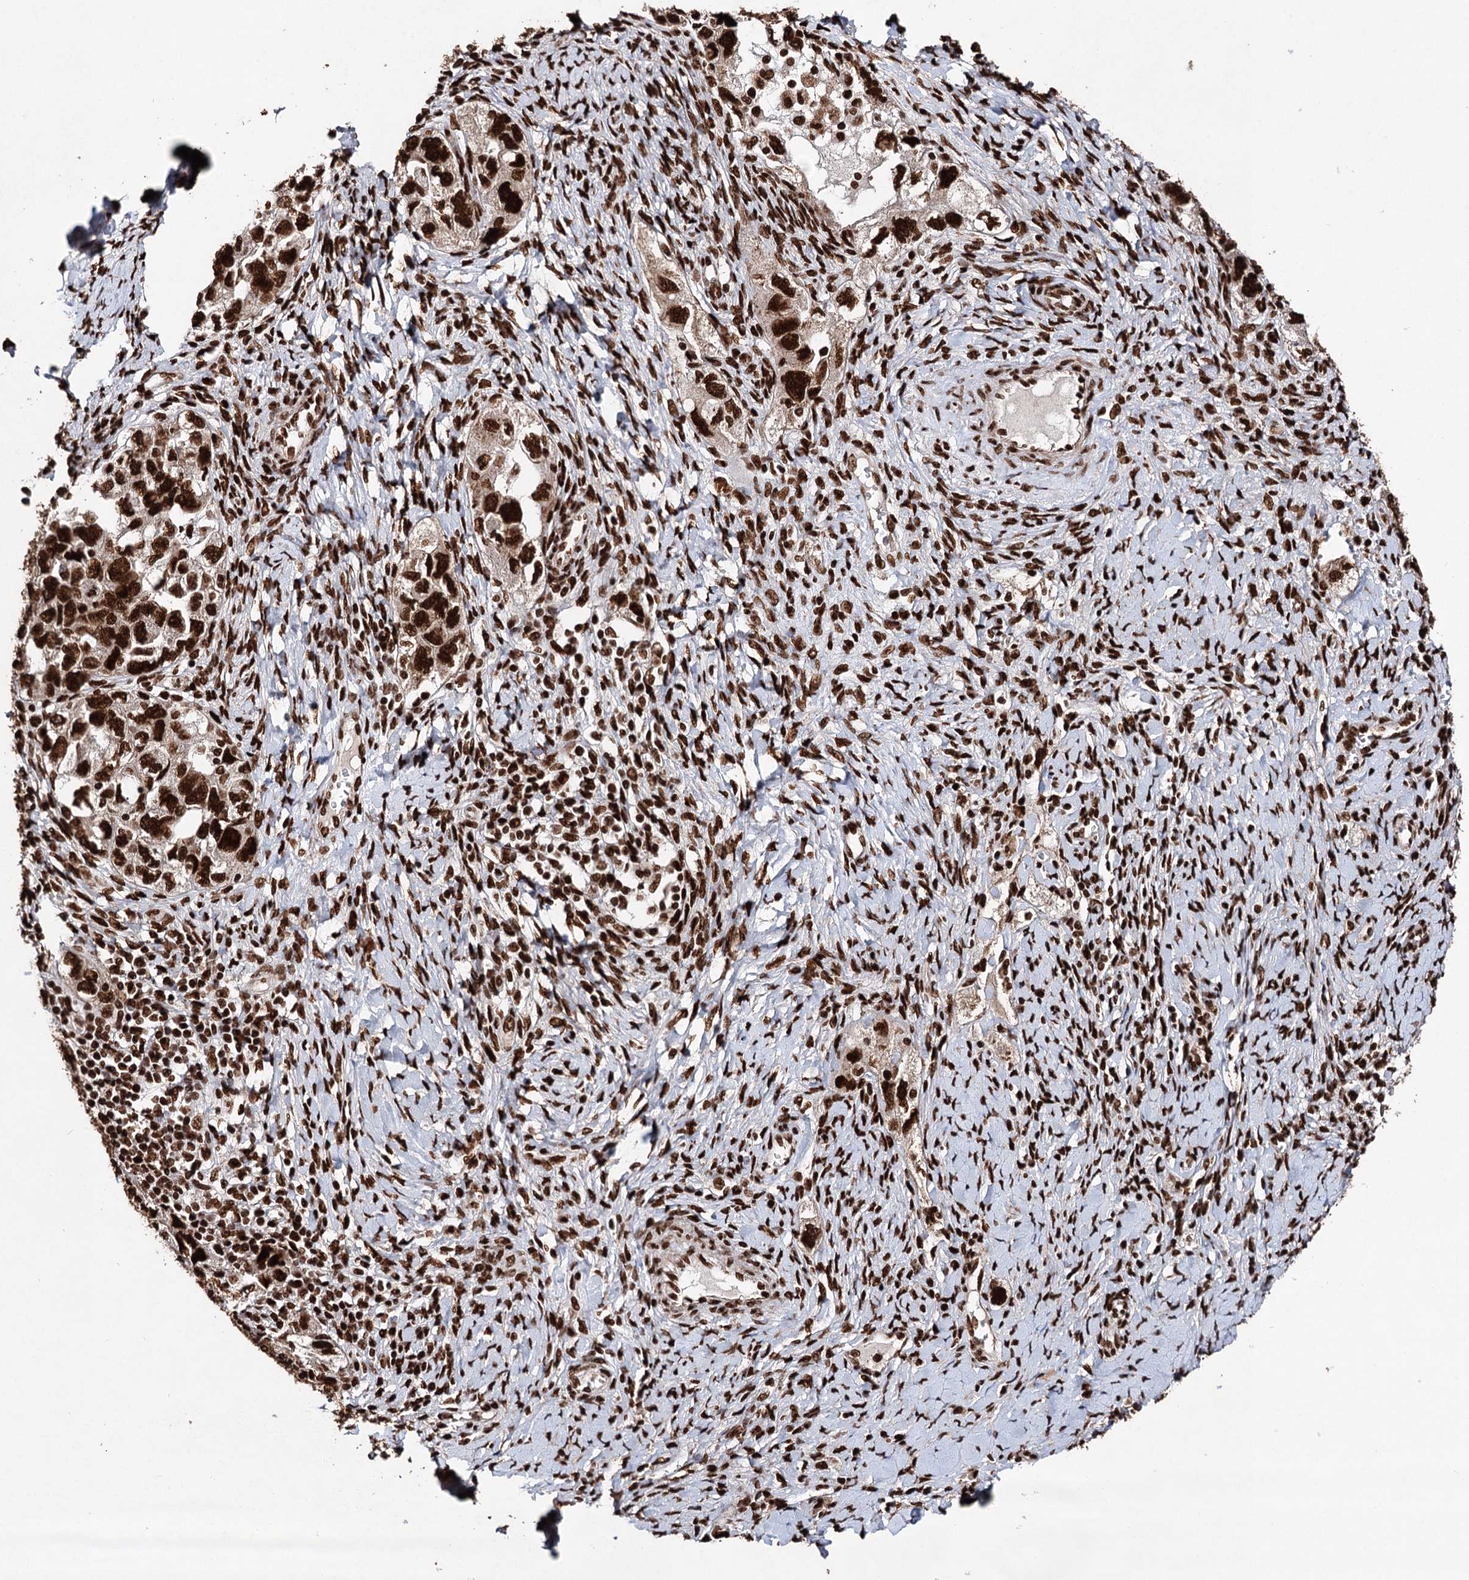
{"staining": {"intensity": "strong", "quantity": ">75%", "location": "nuclear"}, "tissue": "ovarian cancer", "cell_type": "Tumor cells", "image_type": "cancer", "snomed": [{"axis": "morphology", "description": "Carcinoma, NOS"}, {"axis": "morphology", "description": "Cystadenocarcinoma, serous, NOS"}, {"axis": "topography", "description": "Ovary"}], "caption": "Brown immunohistochemical staining in ovarian serous cystadenocarcinoma demonstrates strong nuclear positivity in approximately >75% of tumor cells.", "gene": "MATR3", "patient": {"sex": "female", "age": 69}}